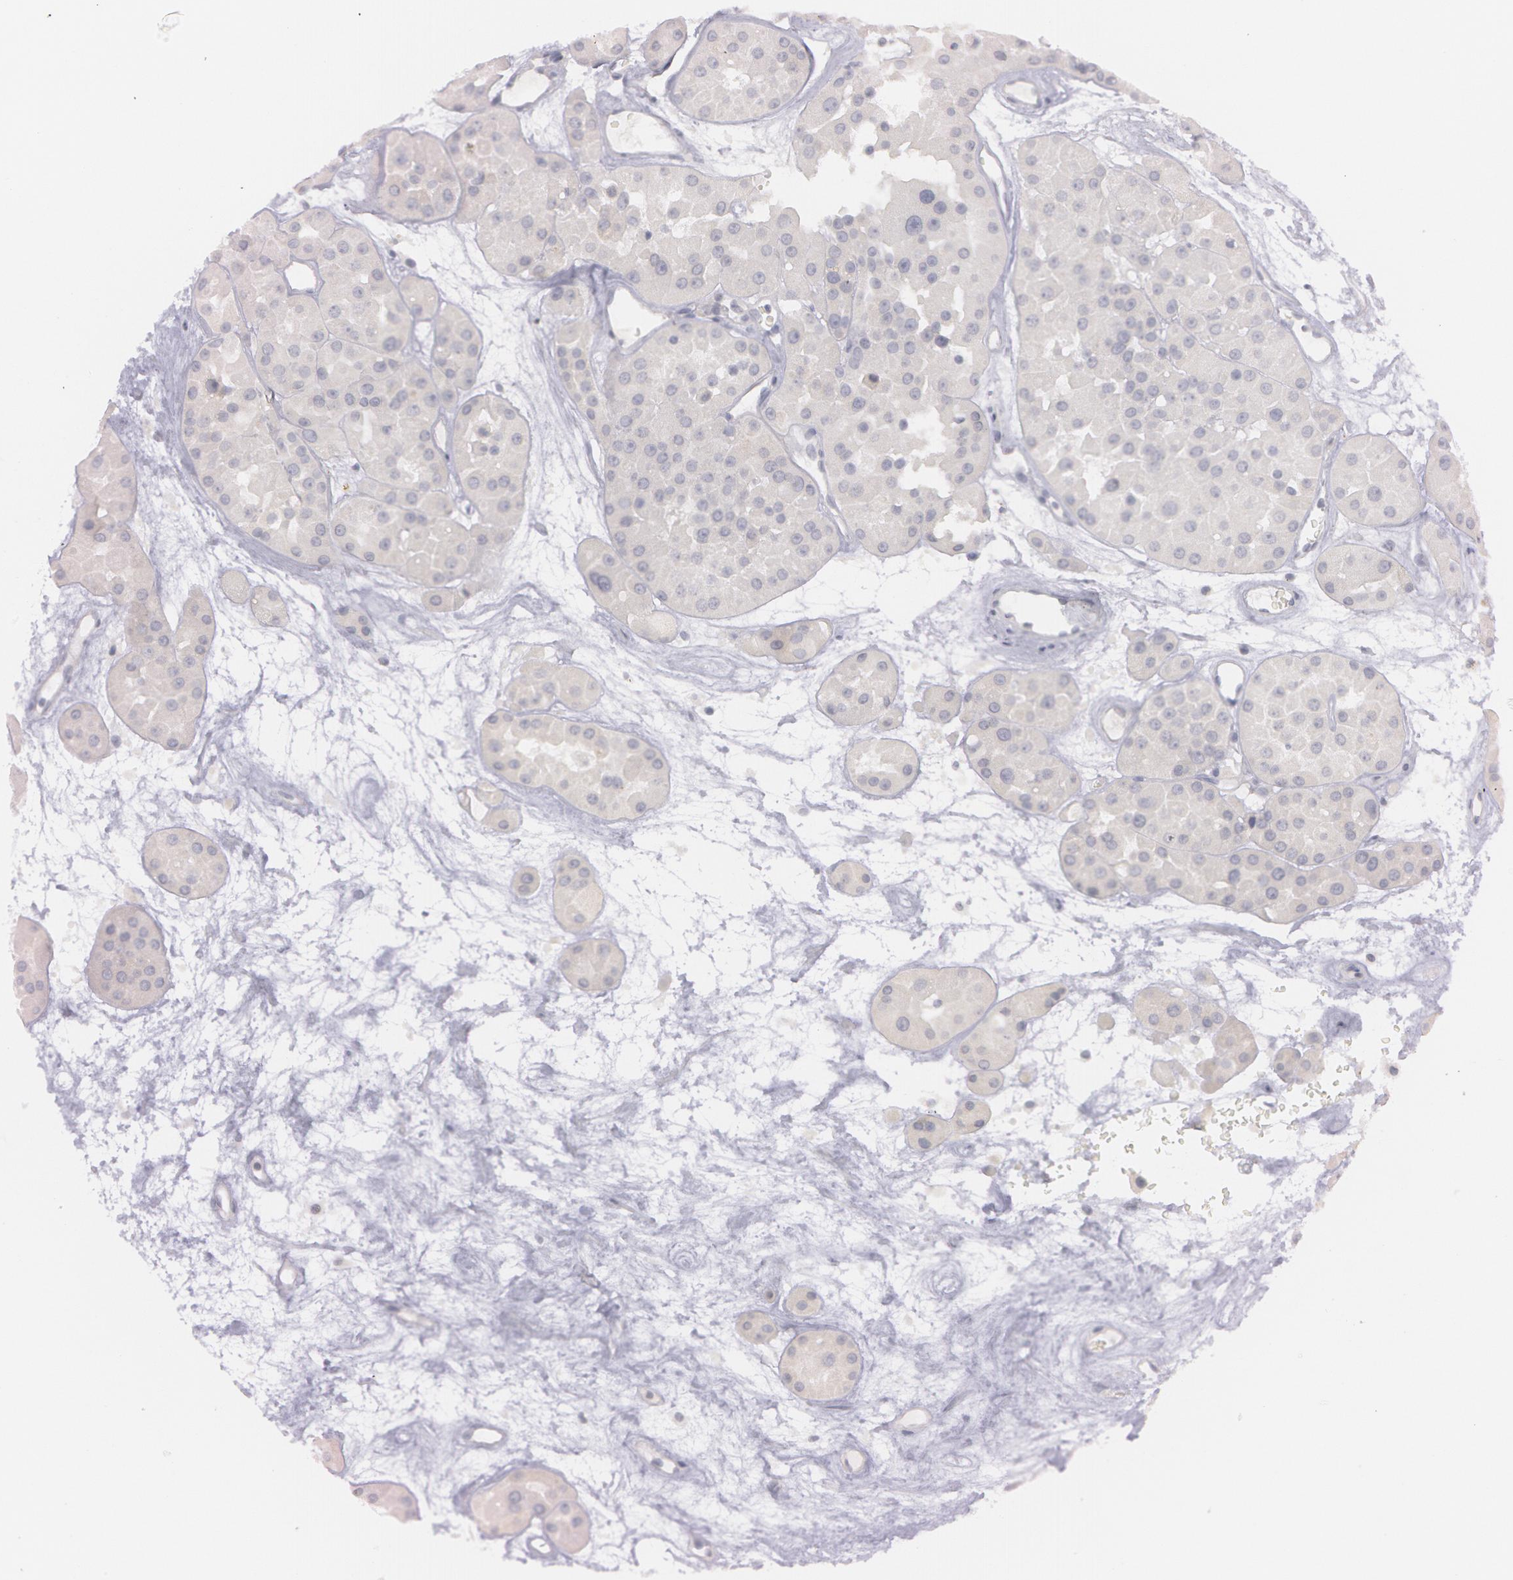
{"staining": {"intensity": "negative", "quantity": "none", "location": "none"}, "tissue": "renal cancer", "cell_type": "Tumor cells", "image_type": "cancer", "snomed": [{"axis": "morphology", "description": "Adenocarcinoma, uncertain malignant potential"}, {"axis": "topography", "description": "Kidney"}], "caption": "DAB immunohistochemical staining of adenocarcinoma,  uncertain malignant potential (renal) reveals no significant staining in tumor cells.", "gene": "IL1RN", "patient": {"sex": "male", "age": 63}}